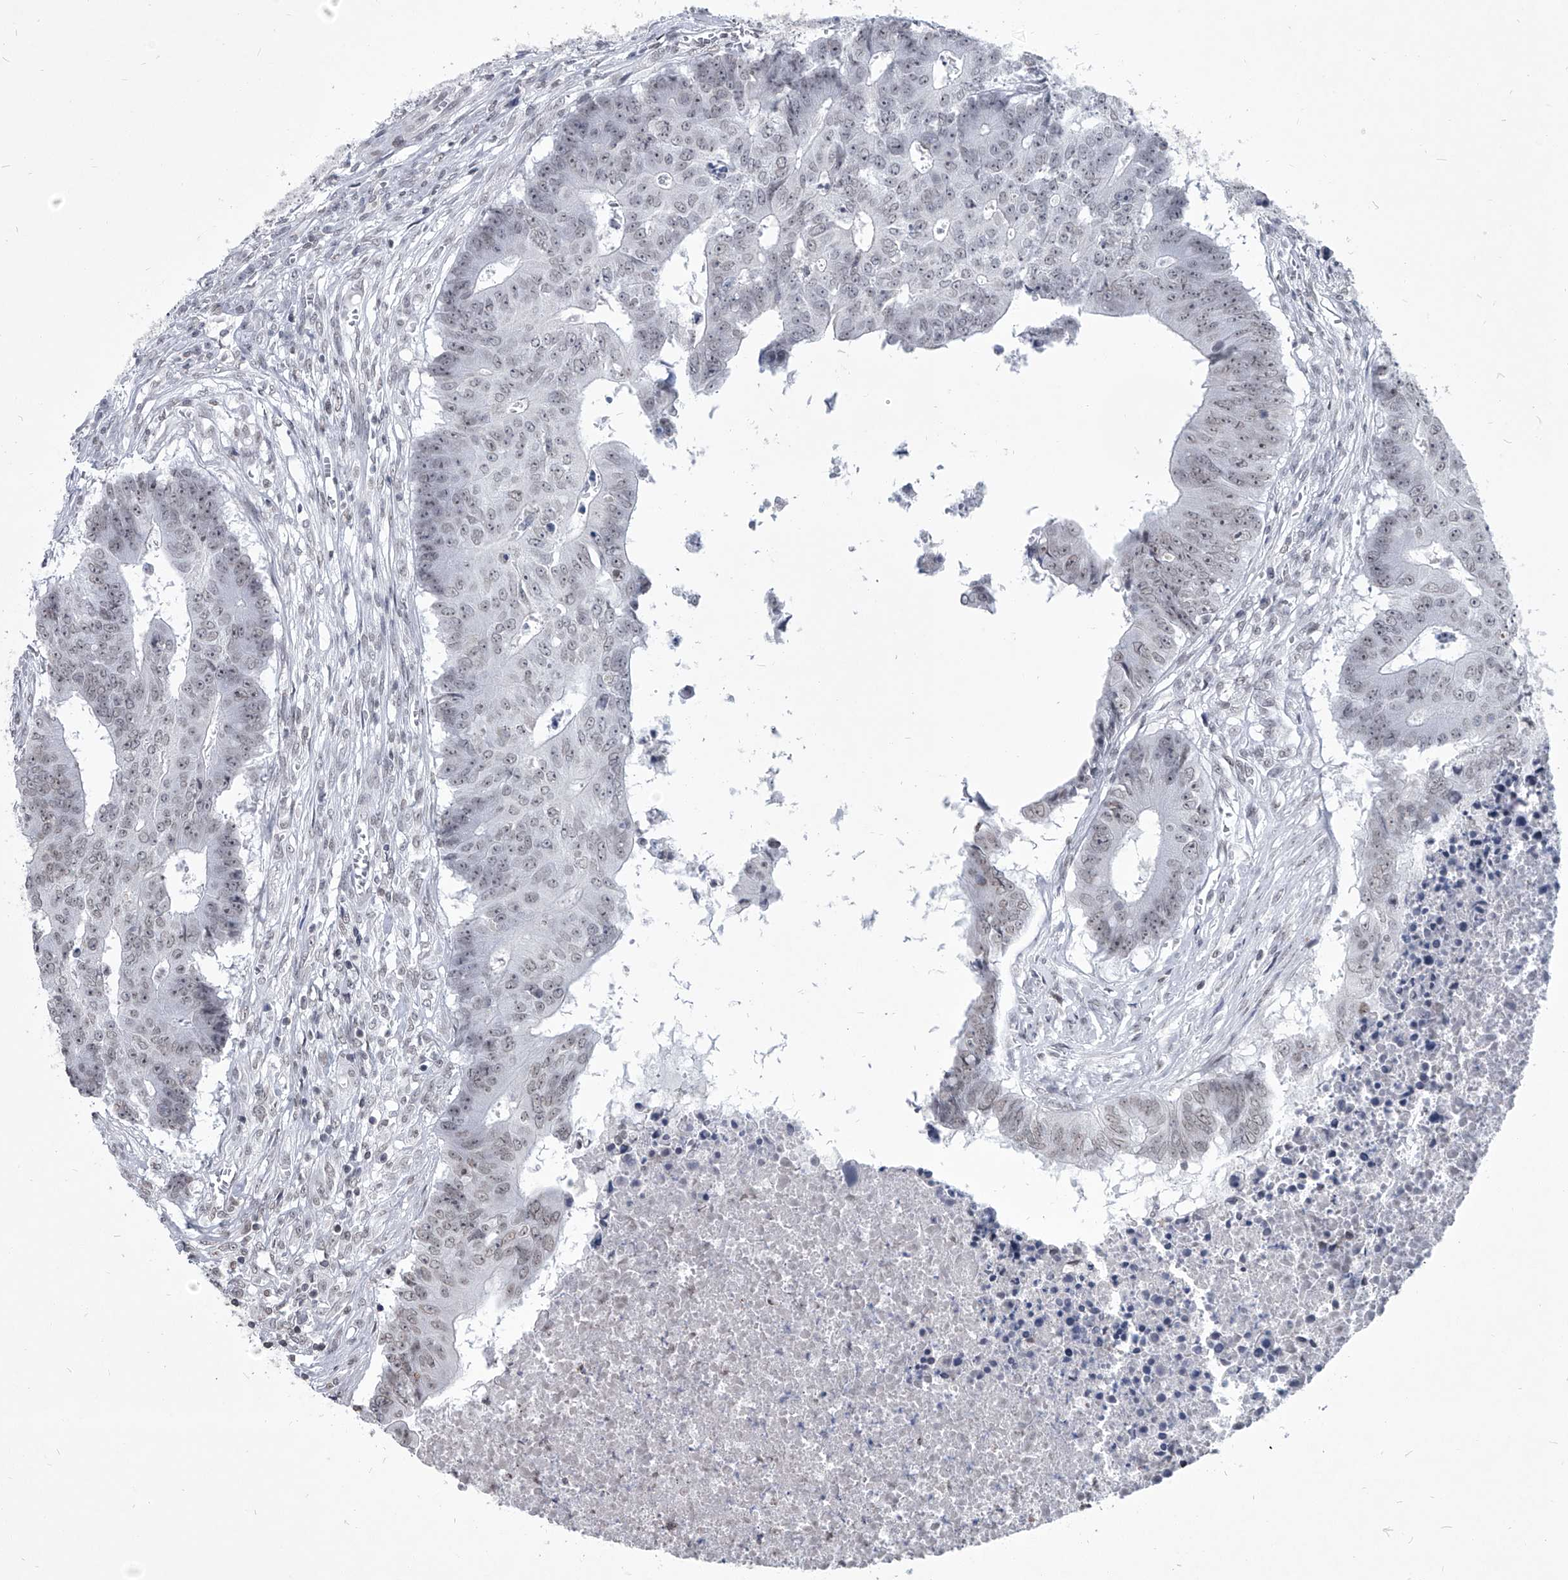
{"staining": {"intensity": "weak", "quantity": "25%-75%", "location": "nuclear"}, "tissue": "colorectal cancer", "cell_type": "Tumor cells", "image_type": "cancer", "snomed": [{"axis": "morphology", "description": "Adenocarcinoma, NOS"}, {"axis": "topography", "description": "Colon"}], "caption": "Human colorectal cancer stained with a brown dye displays weak nuclear positive positivity in about 25%-75% of tumor cells.", "gene": "PPIL4", "patient": {"sex": "male", "age": 87}}